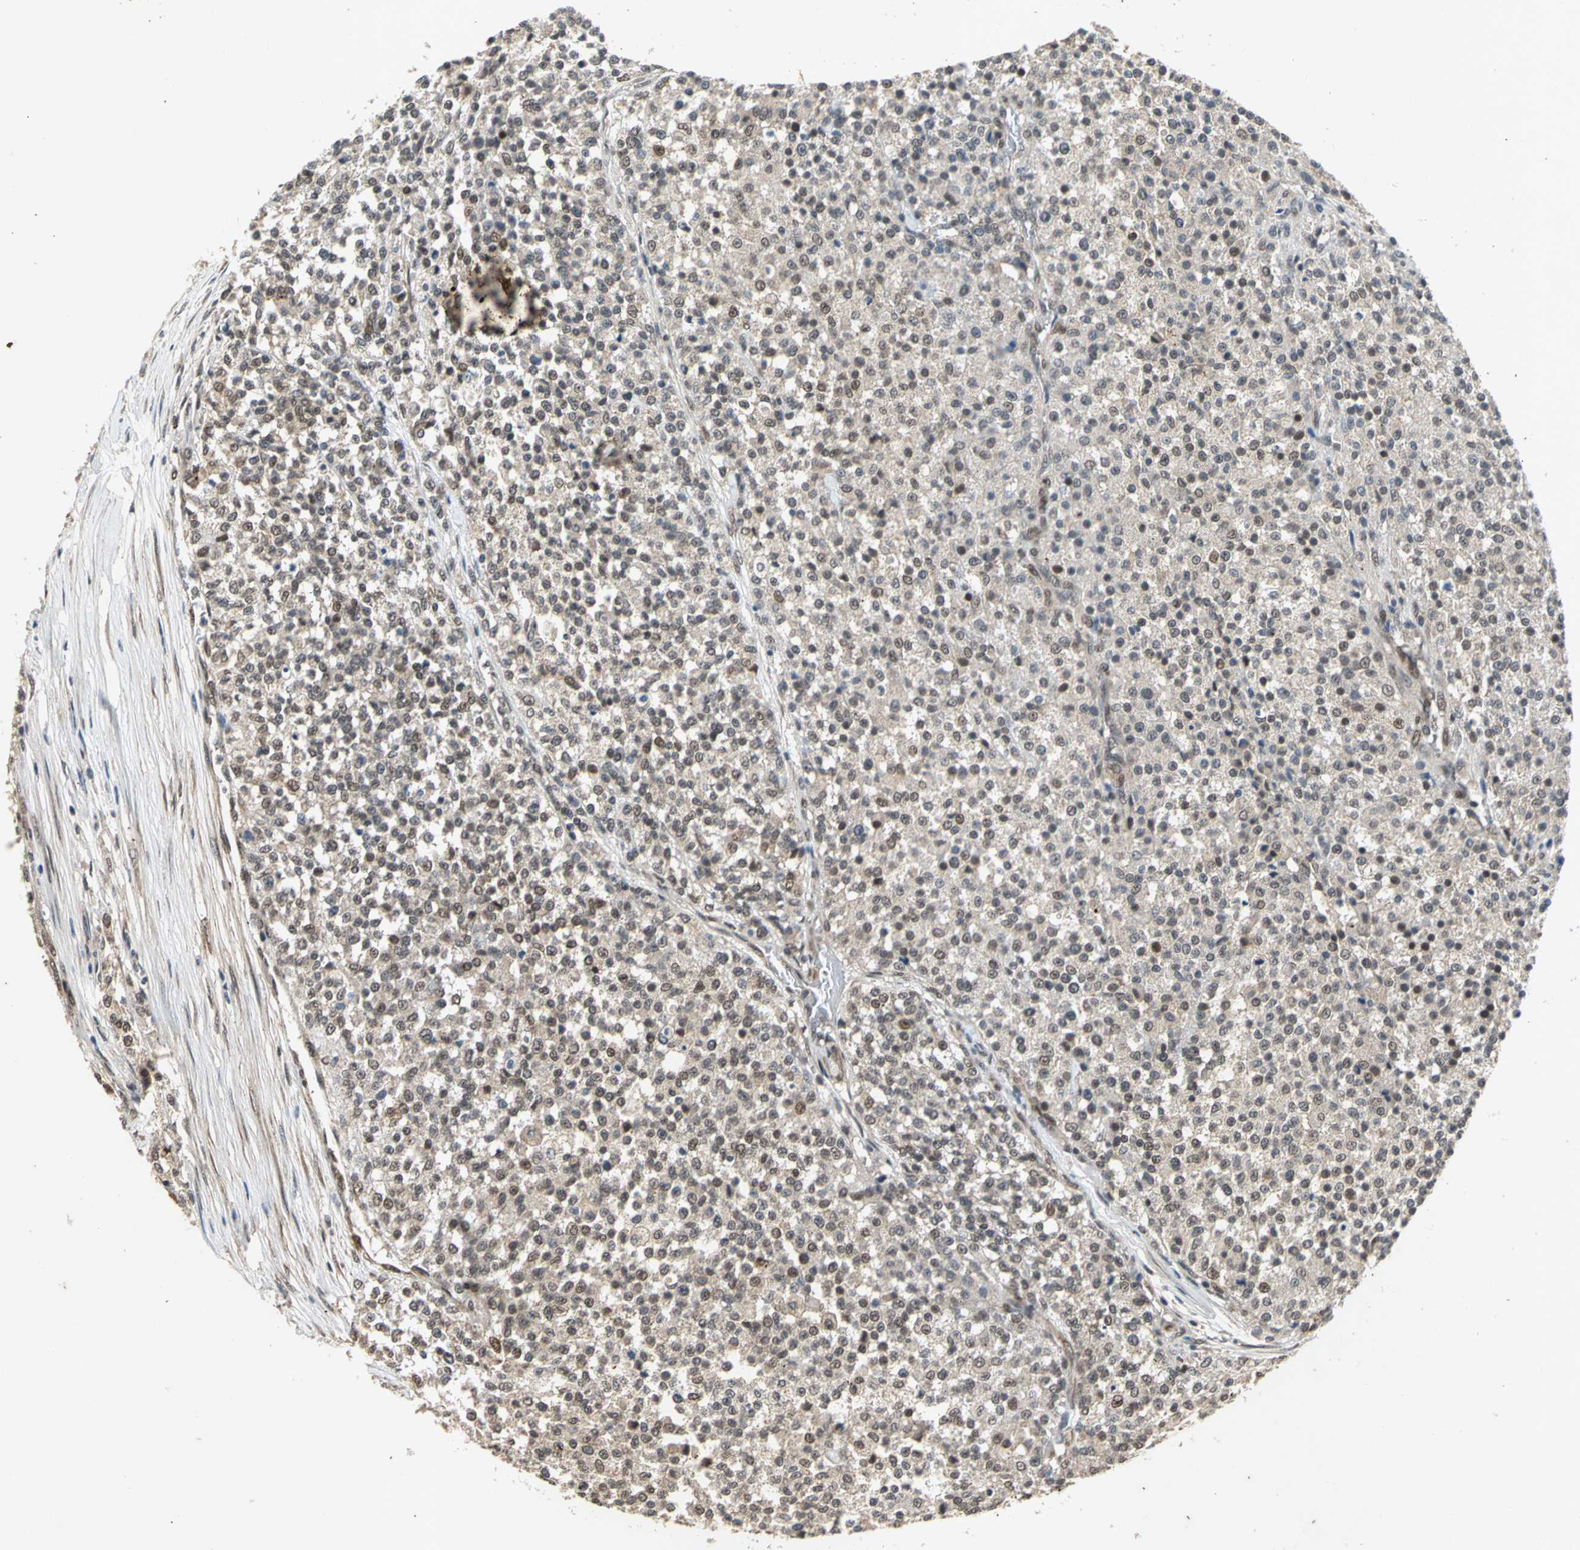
{"staining": {"intensity": "weak", "quantity": "25%-75%", "location": "cytoplasmic/membranous"}, "tissue": "testis cancer", "cell_type": "Tumor cells", "image_type": "cancer", "snomed": [{"axis": "morphology", "description": "Seminoma, NOS"}, {"axis": "topography", "description": "Testis"}], "caption": "An immunohistochemistry (IHC) image of neoplastic tissue is shown. Protein staining in brown shows weak cytoplasmic/membranous positivity in testis cancer (seminoma) within tumor cells.", "gene": "NOTCH3", "patient": {"sex": "male", "age": 59}}